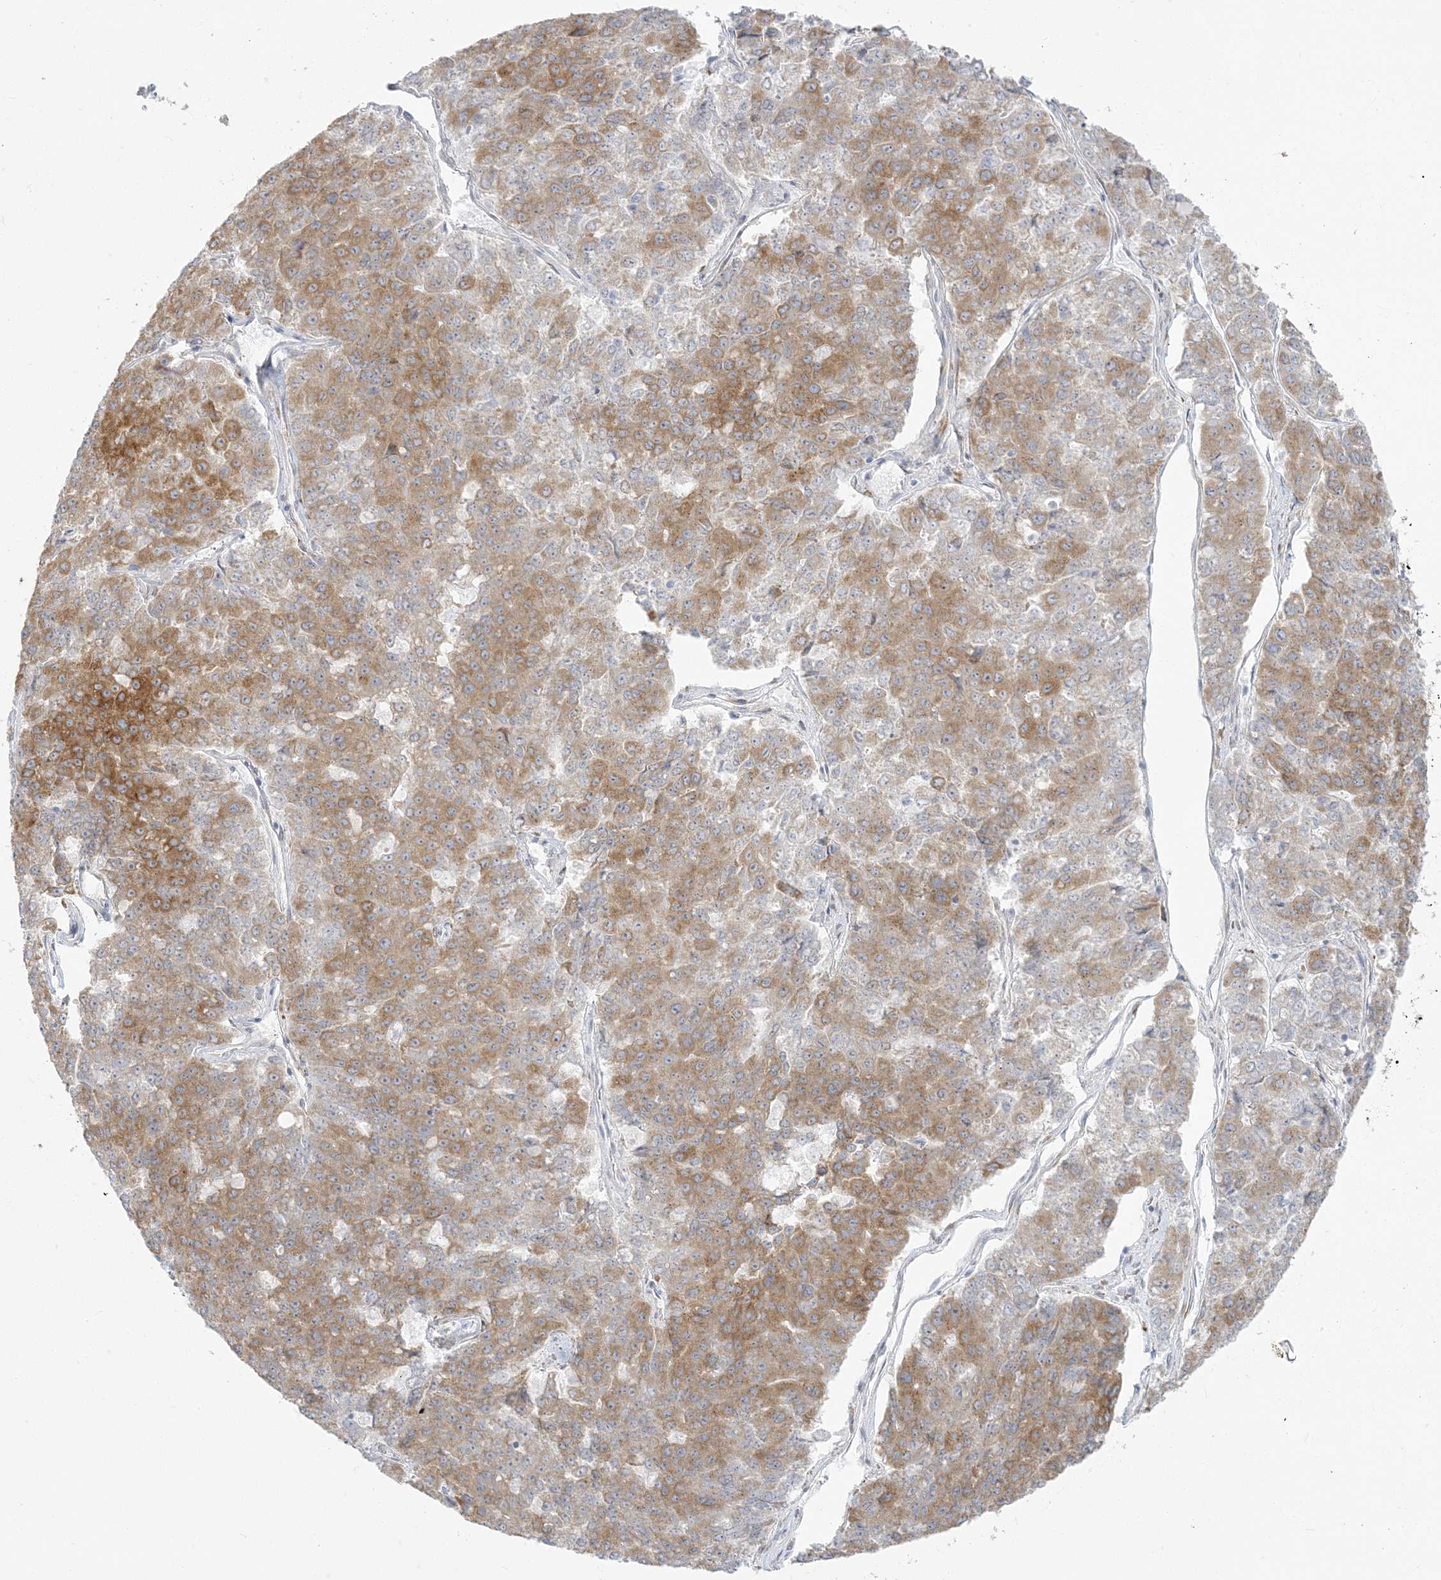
{"staining": {"intensity": "moderate", "quantity": ">75%", "location": "cytoplasmic/membranous"}, "tissue": "pancreatic cancer", "cell_type": "Tumor cells", "image_type": "cancer", "snomed": [{"axis": "morphology", "description": "Adenocarcinoma, NOS"}, {"axis": "topography", "description": "Pancreas"}], "caption": "Pancreatic cancer (adenocarcinoma) stained with DAB IHC shows medium levels of moderate cytoplasmic/membranous staining in about >75% of tumor cells.", "gene": "ZC3H6", "patient": {"sex": "male", "age": 50}}